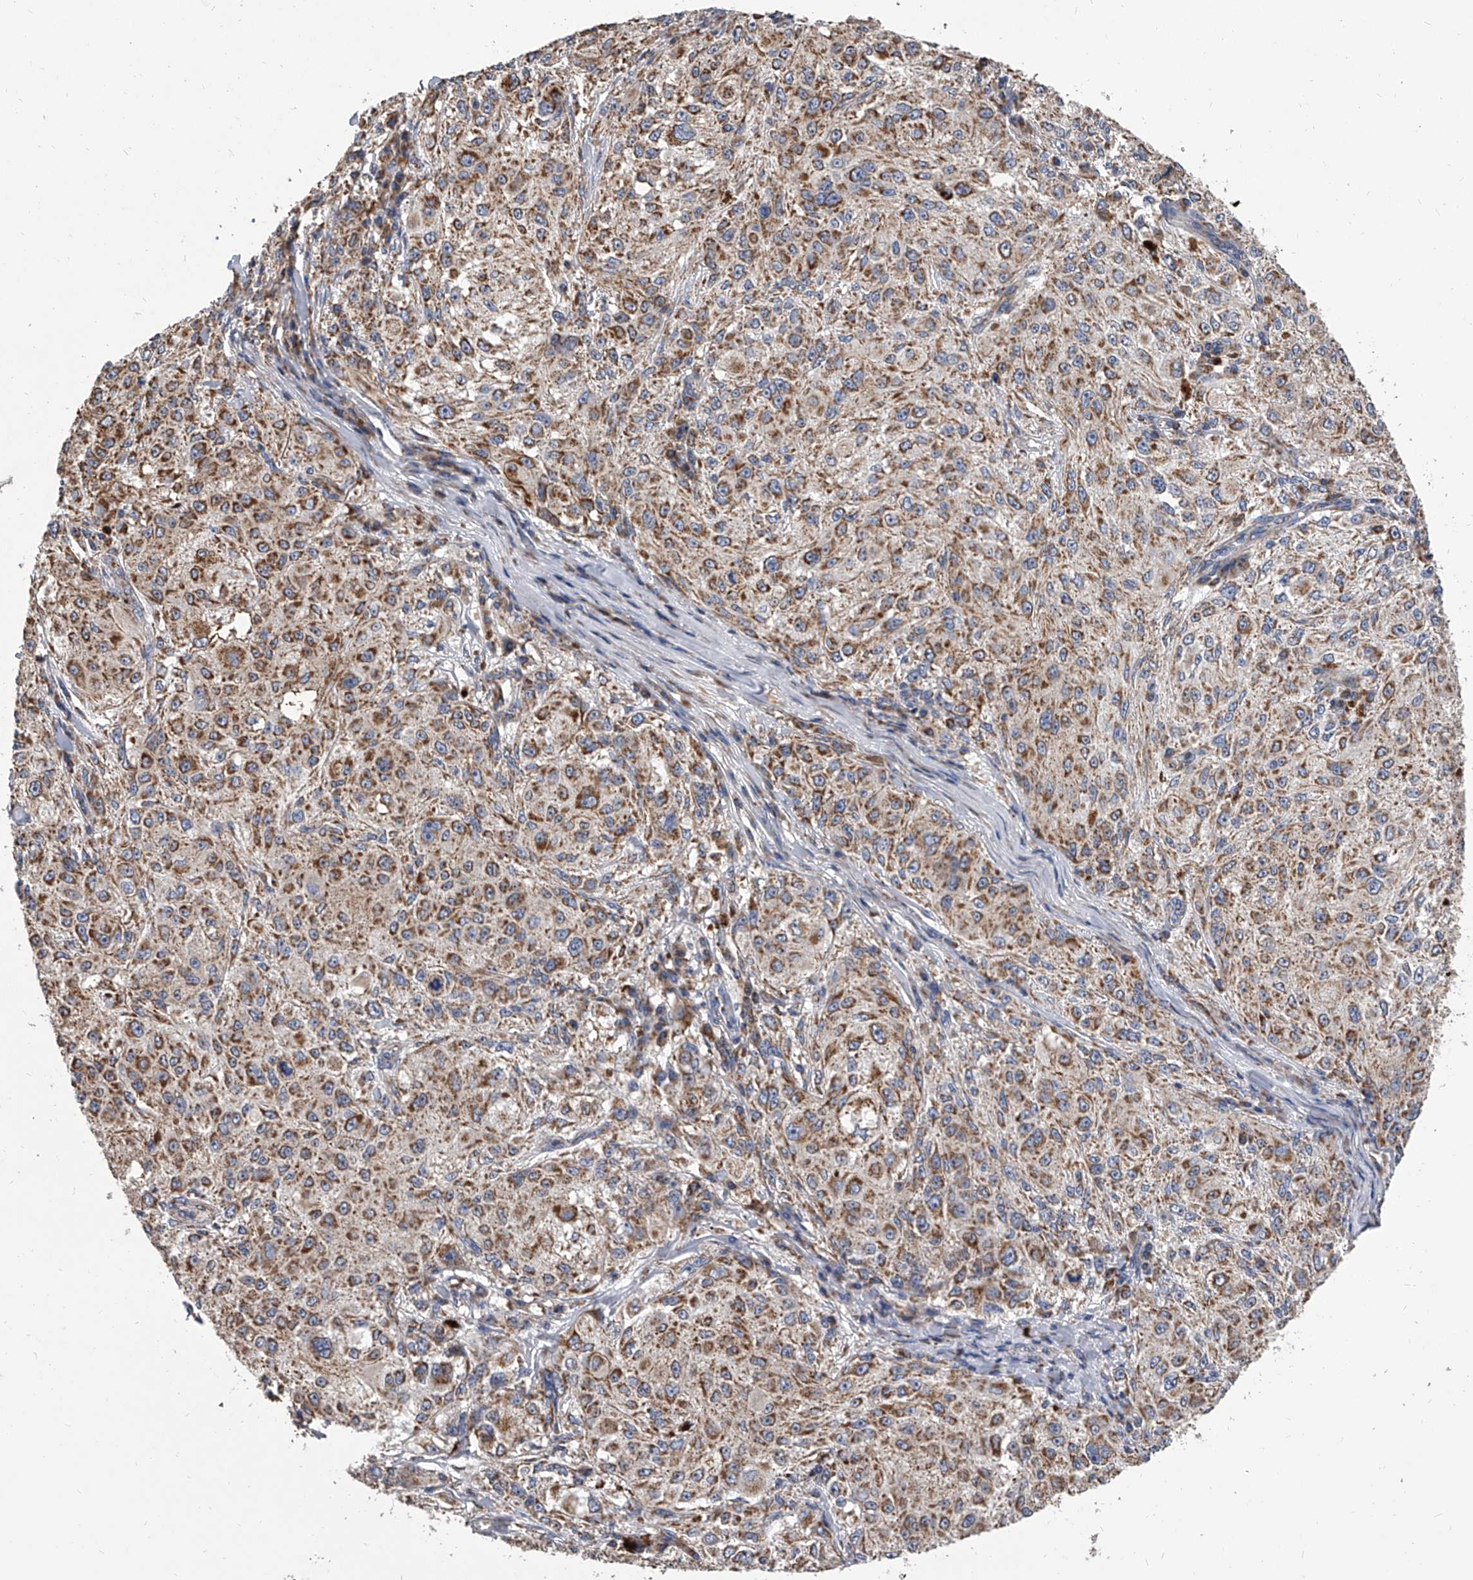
{"staining": {"intensity": "moderate", "quantity": ">75%", "location": "cytoplasmic/membranous"}, "tissue": "melanoma", "cell_type": "Tumor cells", "image_type": "cancer", "snomed": [{"axis": "morphology", "description": "Necrosis, NOS"}, {"axis": "morphology", "description": "Malignant melanoma, NOS"}, {"axis": "topography", "description": "Skin"}], "caption": "DAB (3,3'-diaminobenzidine) immunohistochemical staining of human melanoma shows moderate cytoplasmic/membranous protein staining in about >75% of tumor cells.", "gene": "MRPL28", "patient": {"sex": "female", "age": 87}}